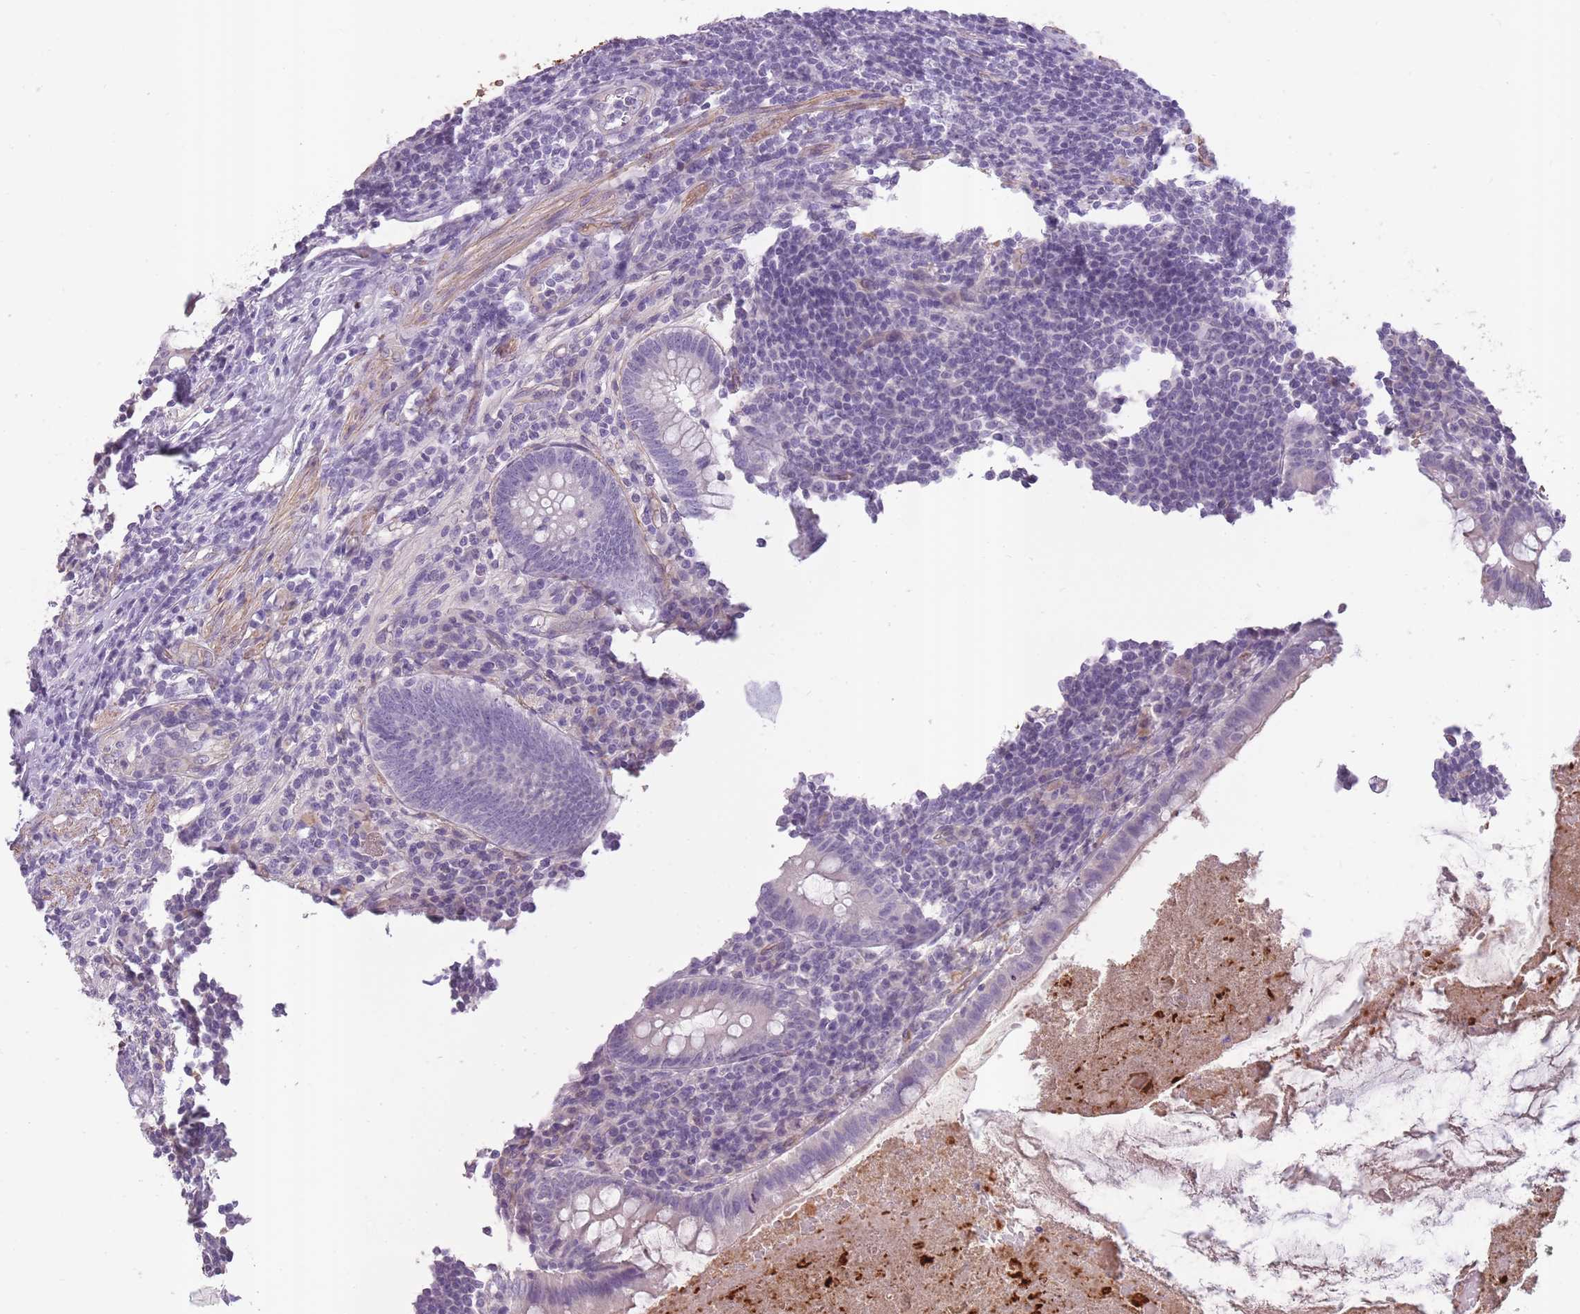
{"staining": {"intensity": "negative", "quantity": "none", "location": "none"}, "tissue": "appendix", "cell_type": "Glandular cells", "image_type": "normal", "snomed": [{"axis": "morphology", "description": "Normal tissue, NOS"}, {"axis": "topography", "description": "Appendix"}], "caption": "IHC image of normal human appendix stained for a protein (brown), which exhibits no positivity in glandular cells.", "gene": "SLC8A2", "patient": {"sex": "male", "age": 83}}